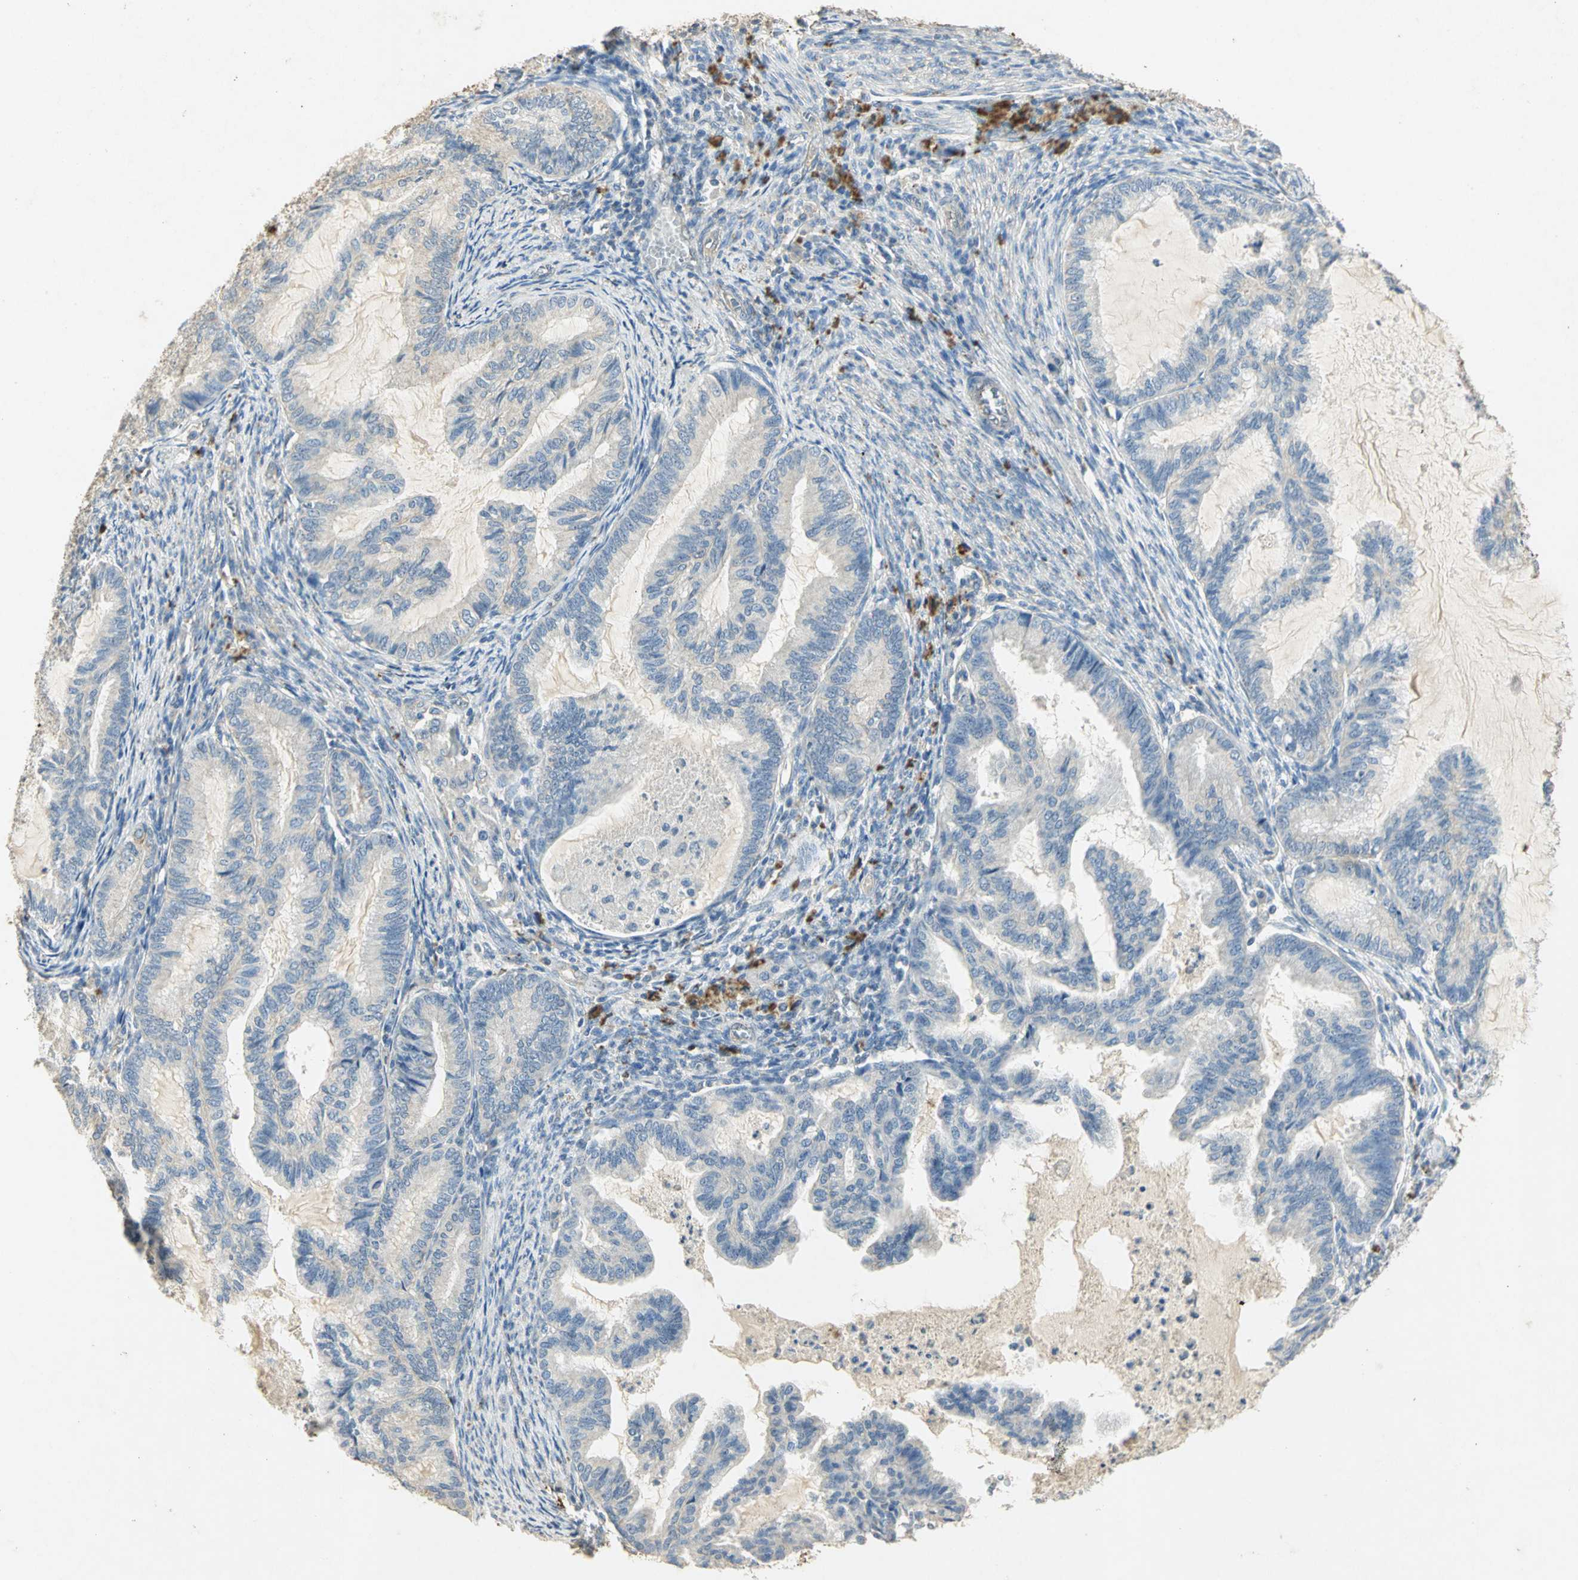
{"staining": {"intensity": "negative", "quantity": "none", "location": "none"}, "tissue": "cervical cancer", "cell_type": "Tumor cells", "image_type": "cancer", "snomed": [{"axis": "morphology", "description": "Normal tissue, NOS"}, {"axis": "morphology", "description": "Adenocarcinoma, NOS"}, {"axis": "topography", "description": "Cervix"}, {"axis": "topography", "description": "Endometrium"}], "caption": "Tumor cells are negative for brown protein staining in cervical cancer (adenocarcinoma). (DAB (3,3'-diaminobenzidine) immunohistochemistry (IHC) visualized using brightfield microscopy, high magnification).", "gene": "ASB9", "patient": {"sex": "female", "age": 86}}